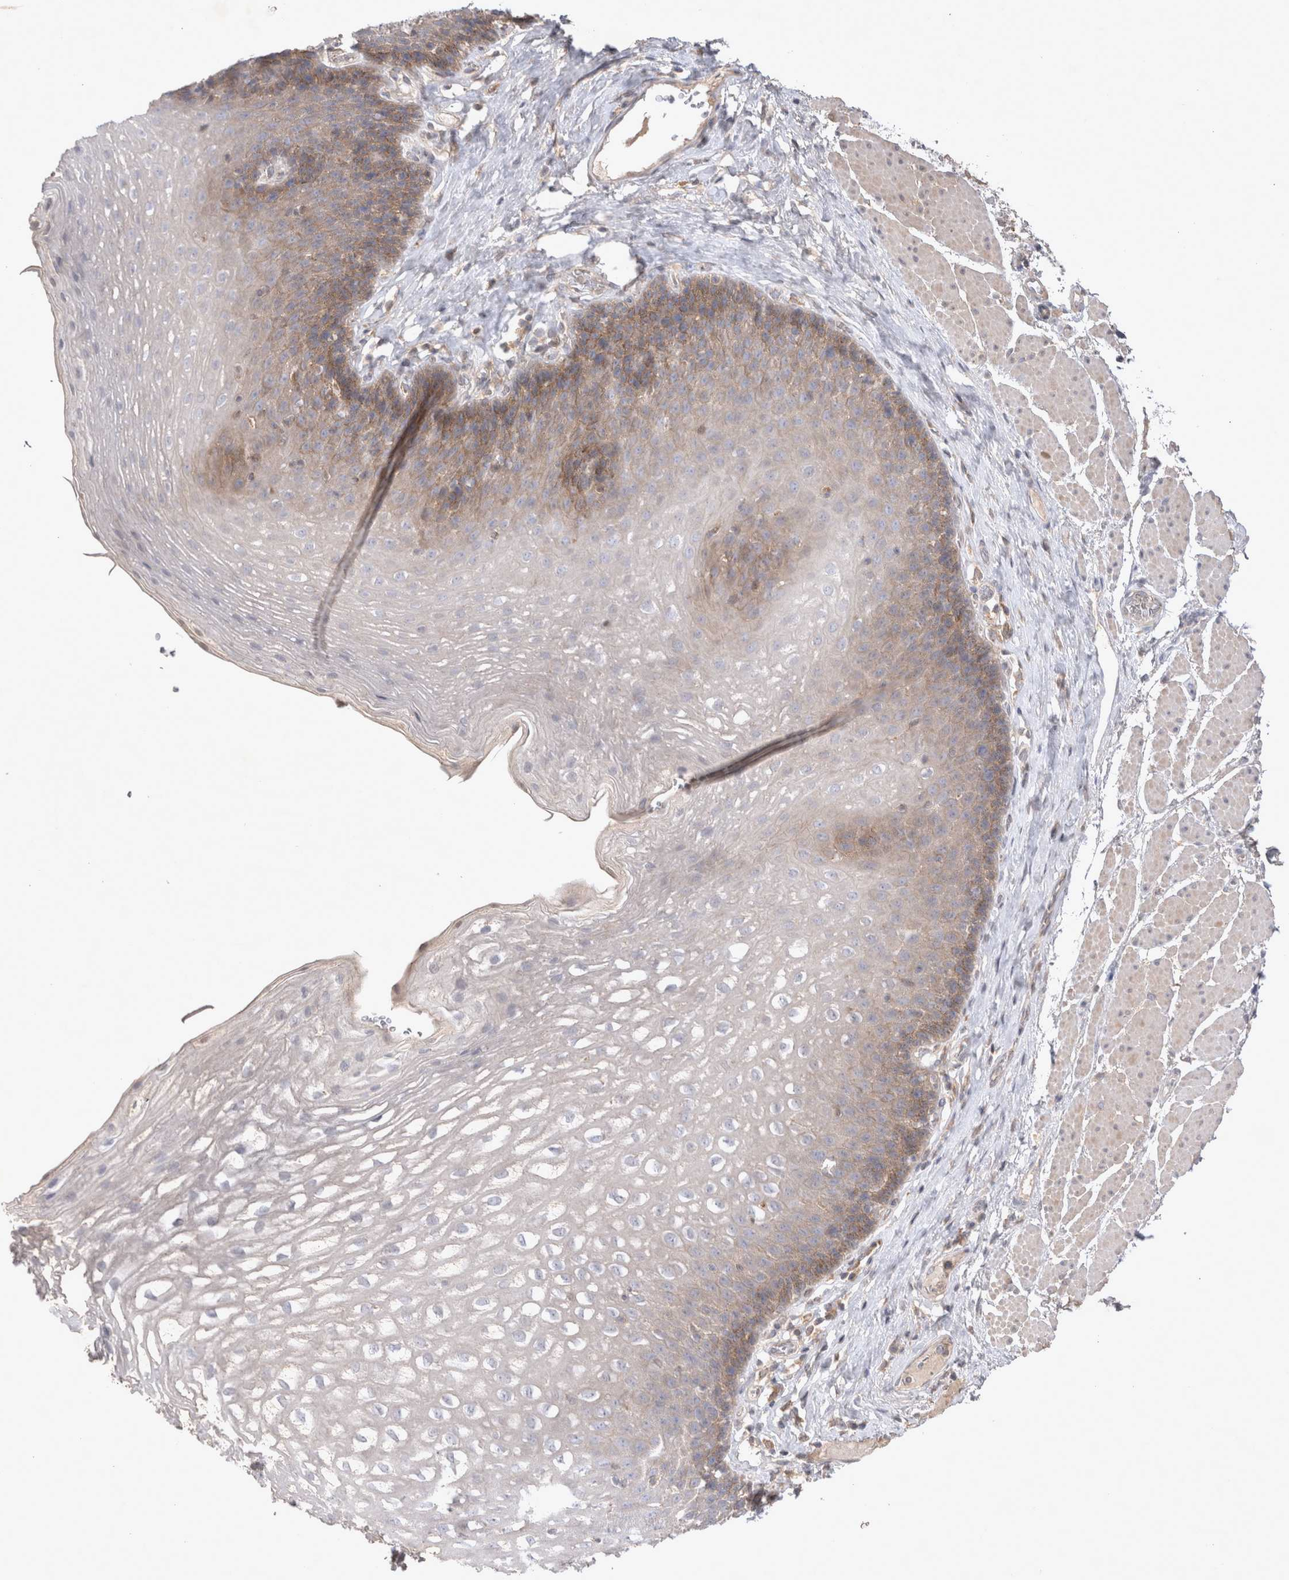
{"staining": {"intensity": "weak", "quantity": "25%-75%", "location": "cytoplasmic/membranous"}, "tissue": "esophagus", "cell_type": "Squamous epithelial cells", "image_type": "normal", "snomed": [{"axis": "morphology", "description": "Normal tissue, NOS"}, {"axis": "topography", "description": "Esophagus"}], "caption": "Immunohistochemistry (IHC) (DAB (3,3'-diaminobenzidine)) staining of benign human esophagus shows weak cytoplasmic/membranous protein staining in about 25%-75% of squamous epithelial cells.", "gene": "SRD5A3", "patient": {"sex": "female", "age": 66}}